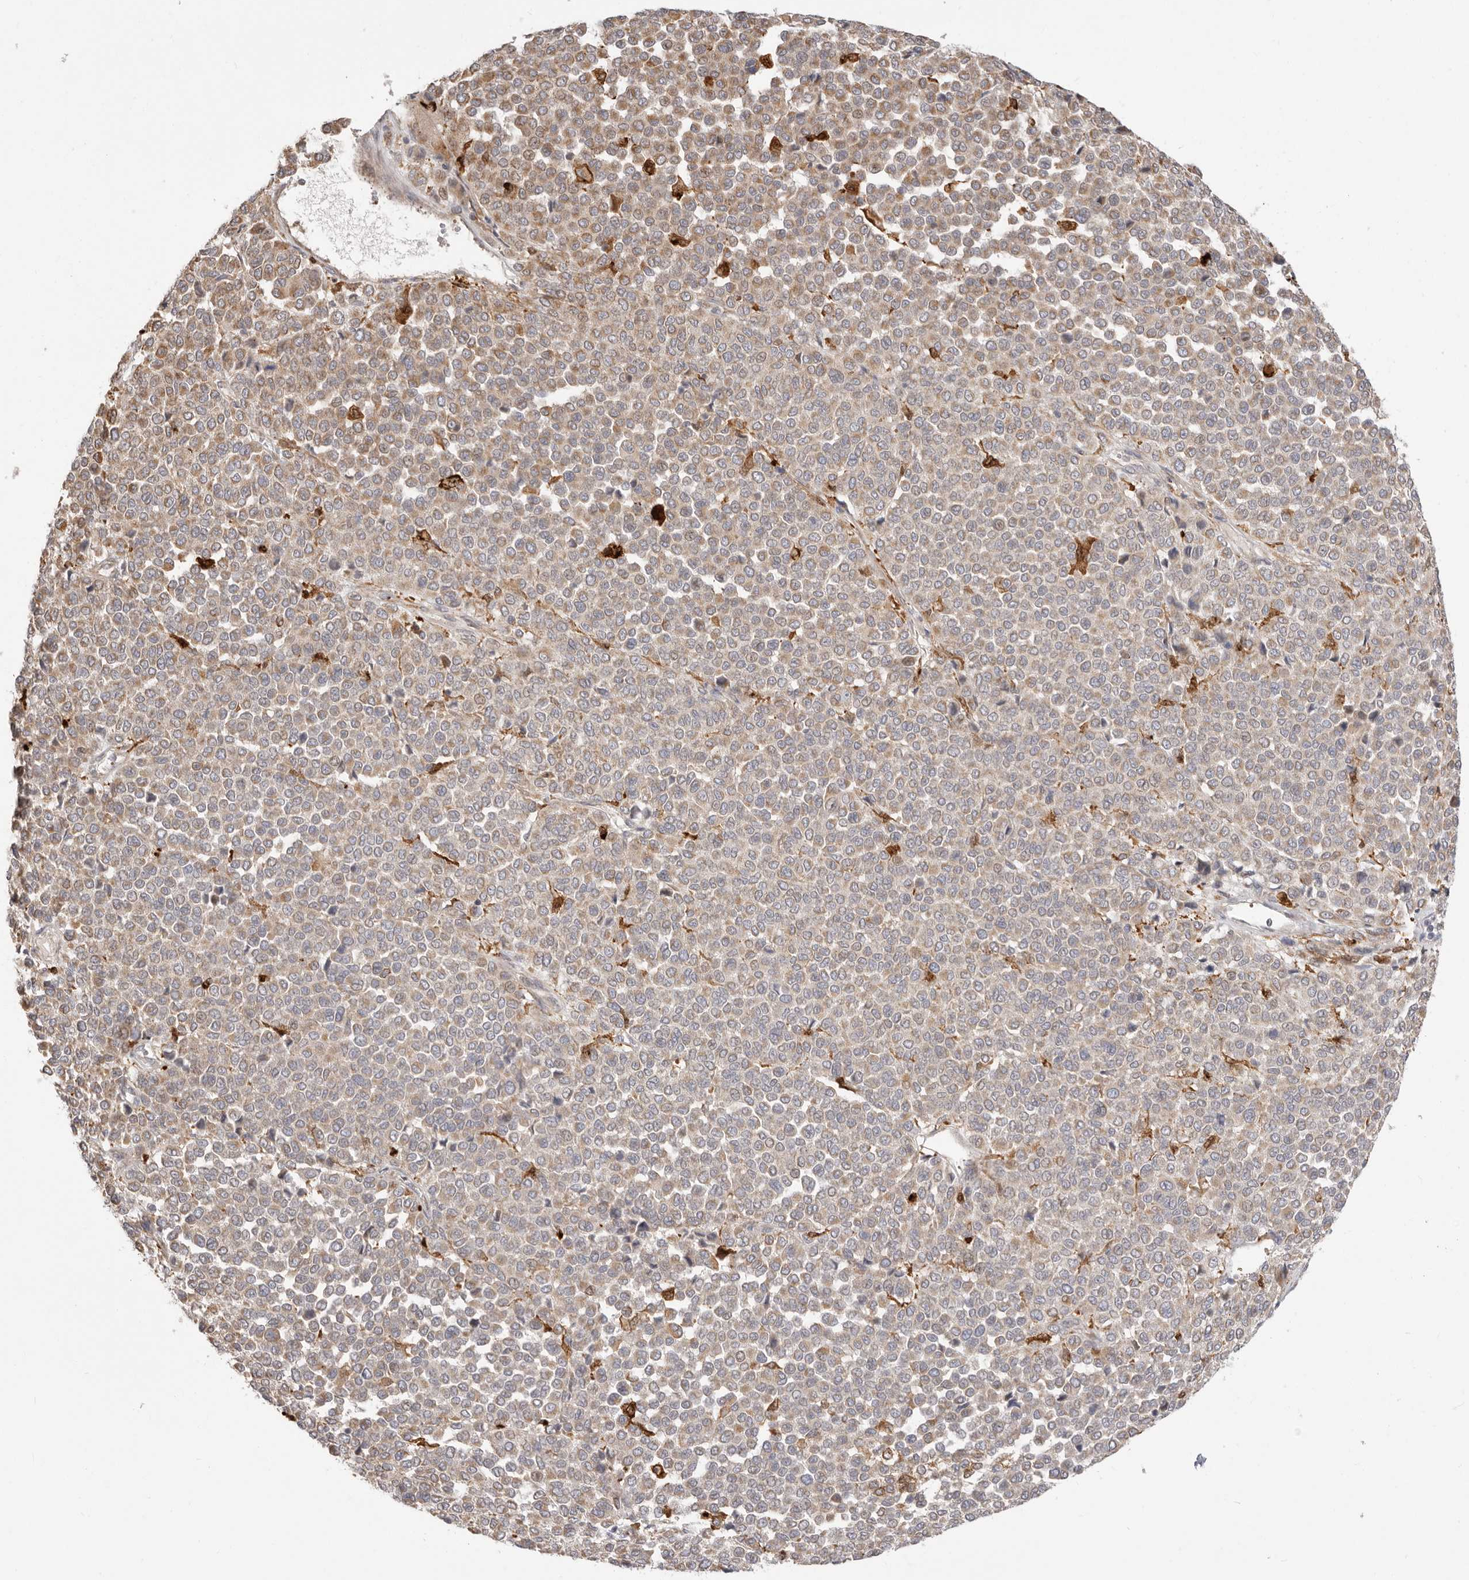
{"staining": {"intensity": "moderate", "quantity": ">75%", "location": "cytoplasmic/membranous"}, "tissue": "melanoma", "cell_type": "Tumor cells", "image_type": "cancer", "snomed": [{"axis": "morphology", "description": "Malignant melanoma, Metastatic site"}, {"axis": "topography", "description": "Pancreas"}], "caption": "Protein expression analysis of melanoma demonstrates moderate cytoplasmic/membranous staining in about >75% of tumor cells. The protein of interest is shown in brown color, while the nuclei are stained blue.", "gene": "USH1C", "patient": {"sex": "female", "age": 30}}